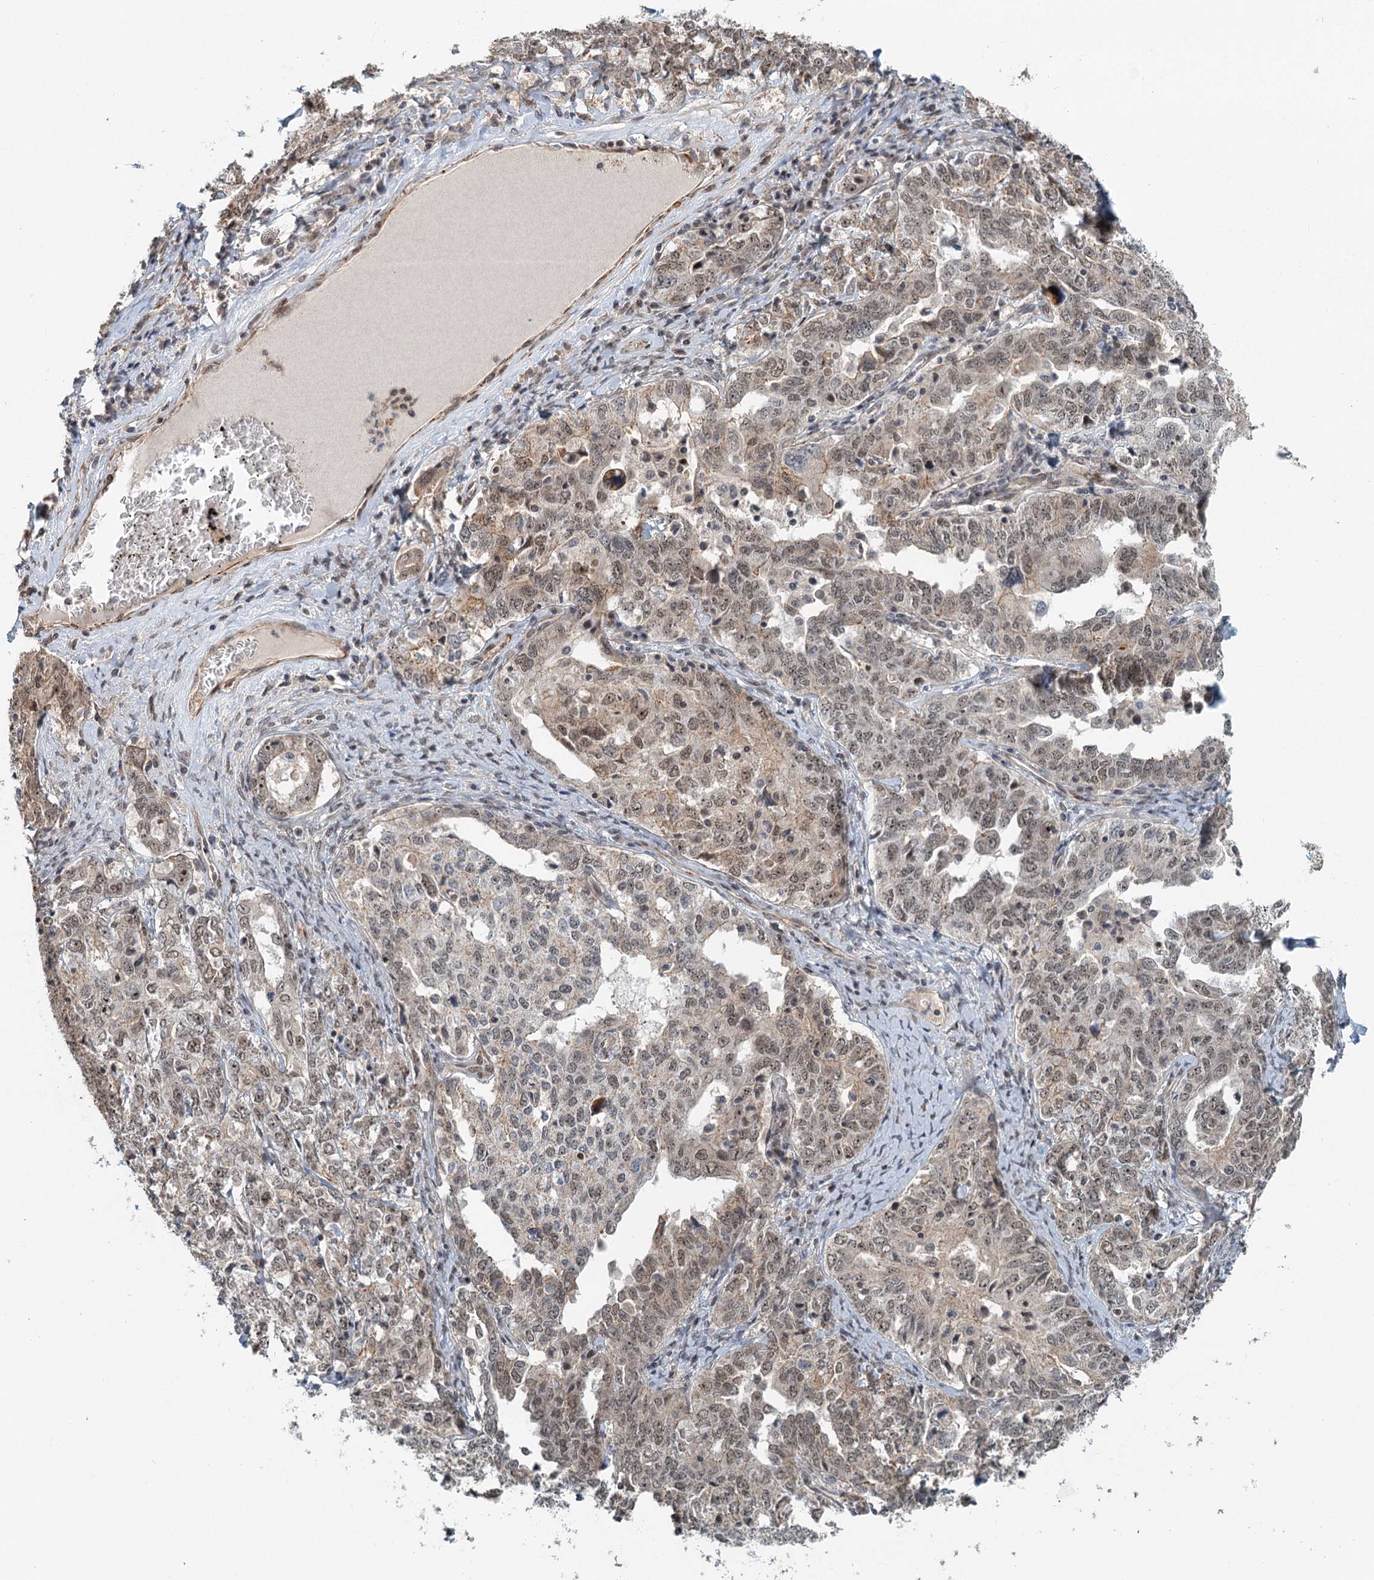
{"staining": {"intensity": "moderate", "quantity": ">75%", "location": "nuclear"}, "tissue": "ovarian cancer", "cell_type": "Tumor cells", "image_type": "cancer", "snomed": [{"axis": "morphology", "description": "Carcinoma, endometroid"}, {"axis": "topography", "description": "Ovary"}], "caption": "Immunohistochemistry (IHC) of ovarian endometroid carcinoma shows medium levels of moderate nuclear staining in about >75% of tumor cells. Nuclei are stained in blue.", "gene": "TAS2R42", "patient": {"sex": "female", "age": 62}}